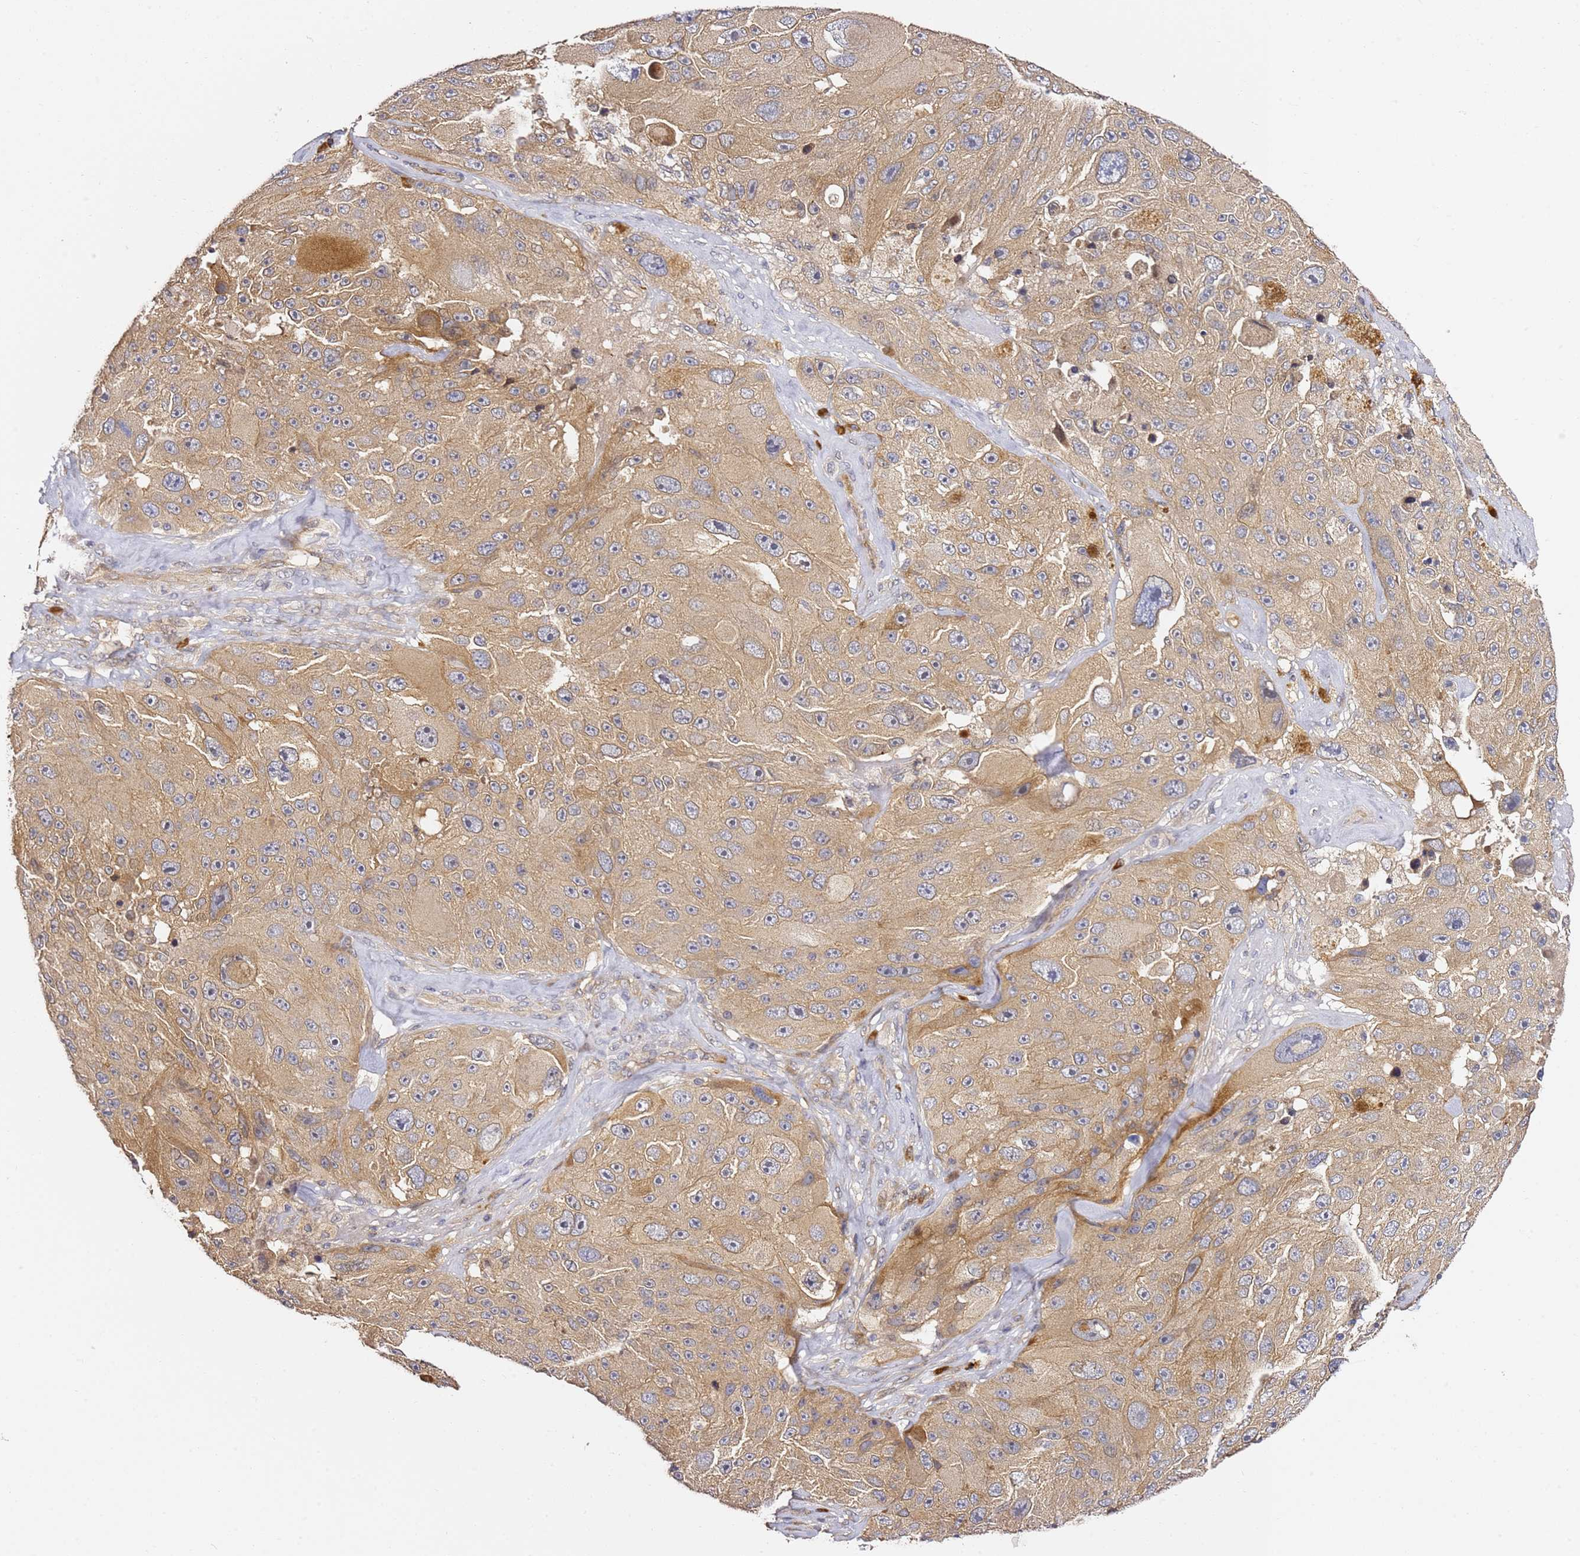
{"staining": {"intensity": "moderate", "quantity": "25%-75%", "location": "cytoplasmic/membranous"}, "tissue": "melanoma", "cell_type": "Tumor cells", "image_type": "cancer", "snomed": [{"axis": "morphology", "description": "Malignant melanoma, Metastatic site"}, {"axis": "topography", "description": "Lymph node"}], "caption": "Melanoma stained for a protein (brown) exhibits moderate cytoplasmic/membranous positive positivity in about 25%-75% of tumor cells.", "gene": "OSBPL2", "patient": {"sex": "male", "age": 62}}